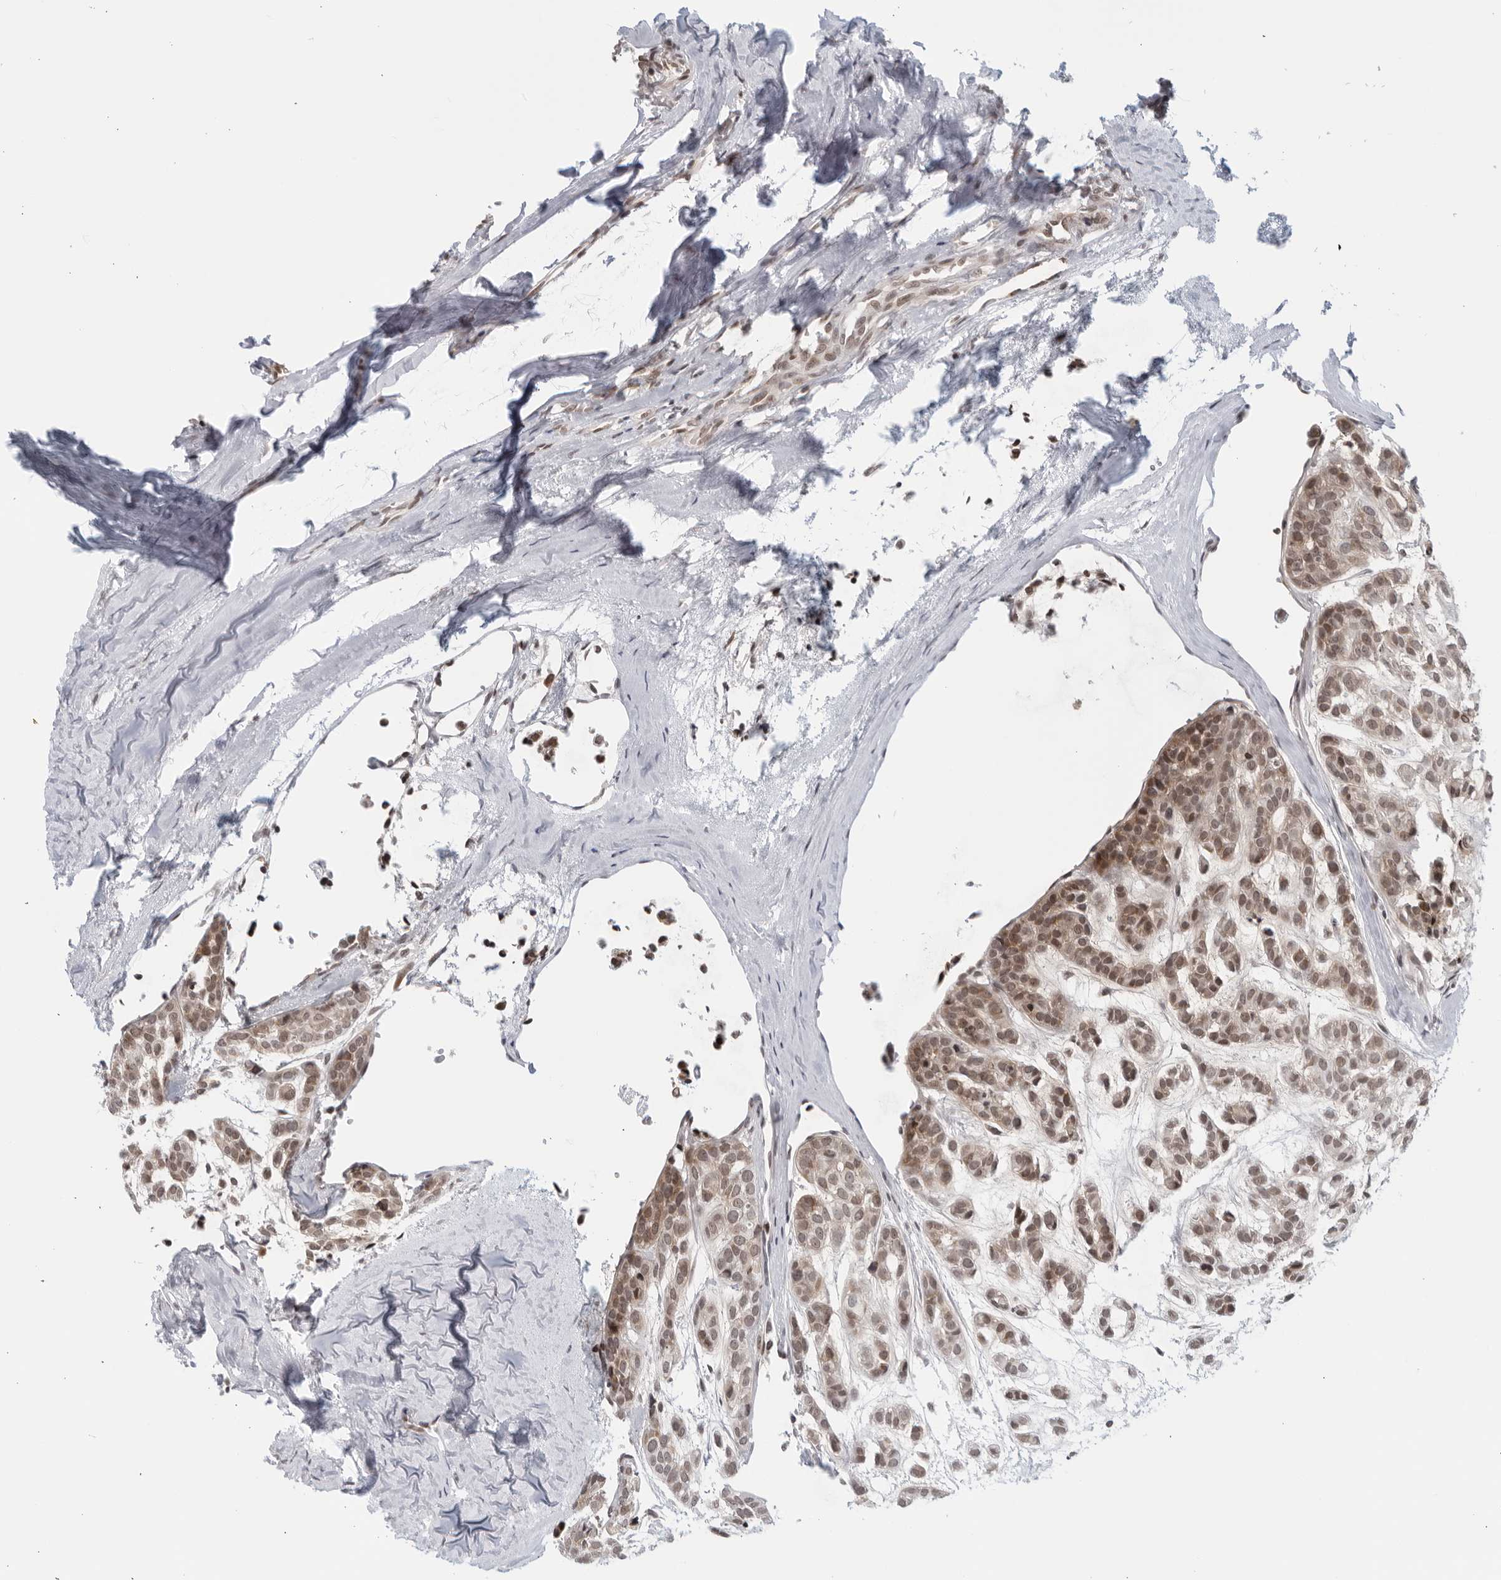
{"staining": {"intensity": "weak", "quantity": ">75%", "location": "cytoplasmic/membranous,nuclear"}, "tissue": "head and neck cancer", "cell_type": "Tumor cells", "image_type": "cancer", "snomed": [{"axis": "morphology", "description": "Adenocarcinoma, NOS"}, {"axis": "morphology", "description": "Adenoma, NOS"}, {"axis": "topography", "description": "Head-Neck"}], "caption": "An IHC histopathology image of neoplastic tissue is shown. Protein staining in brown highlights weak cytoplasmic/membranous and nuclear positivity in adenocarcinoma (head and neck) within tumor cells.", "gene": "RAB11FIP3", "patient": {"sex": "female", "age": 55}}